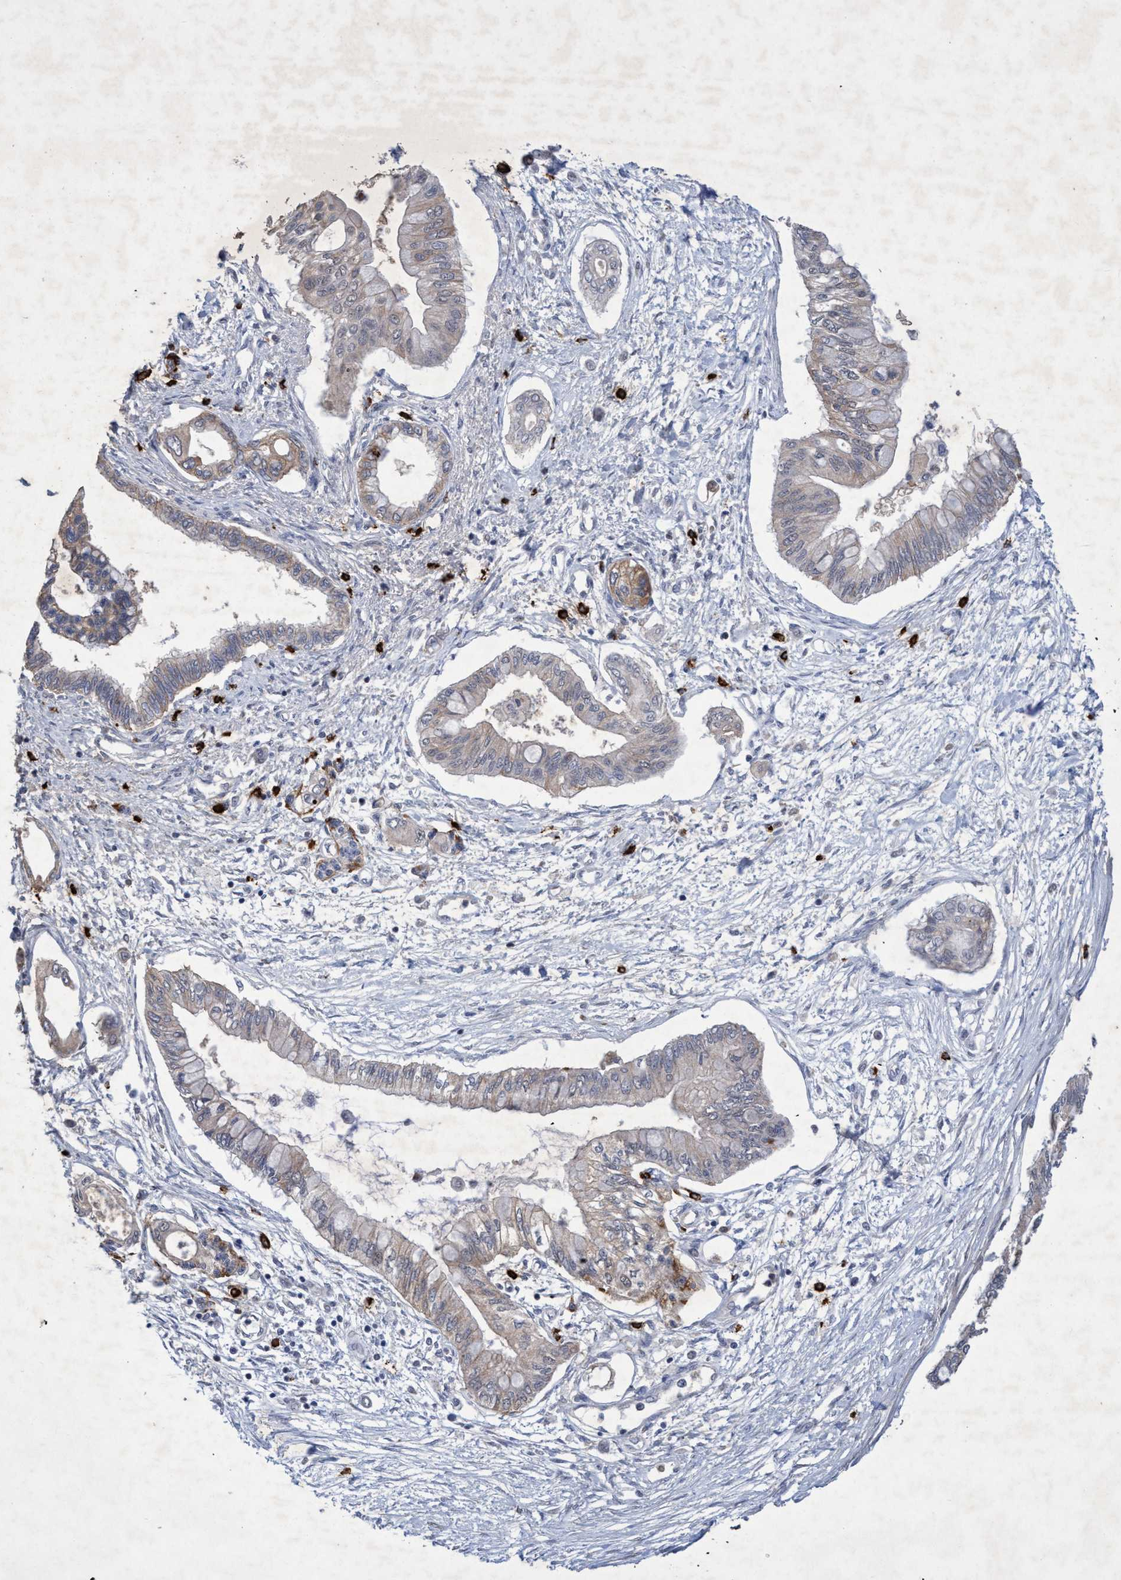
{"staining": {"intensity": "weak", "quantity": "<25%", "location": "cytoplasmic/membranous"}, "tissue": "pancreatic cancer", "cell_type": "Tumor cells", "image_type": "cancer", "snomed": [{"axis": "morphology", "description": "Adenocarcinoma, NOS"}, {"axis": "topography", "description": "Pancreas"}], "caption": "Immunohistochemistry of pancreatic cancer shows no positivity in tumor cells.", "gene": "ZNF677", "patient": {"sex": "female", "age": 77}}